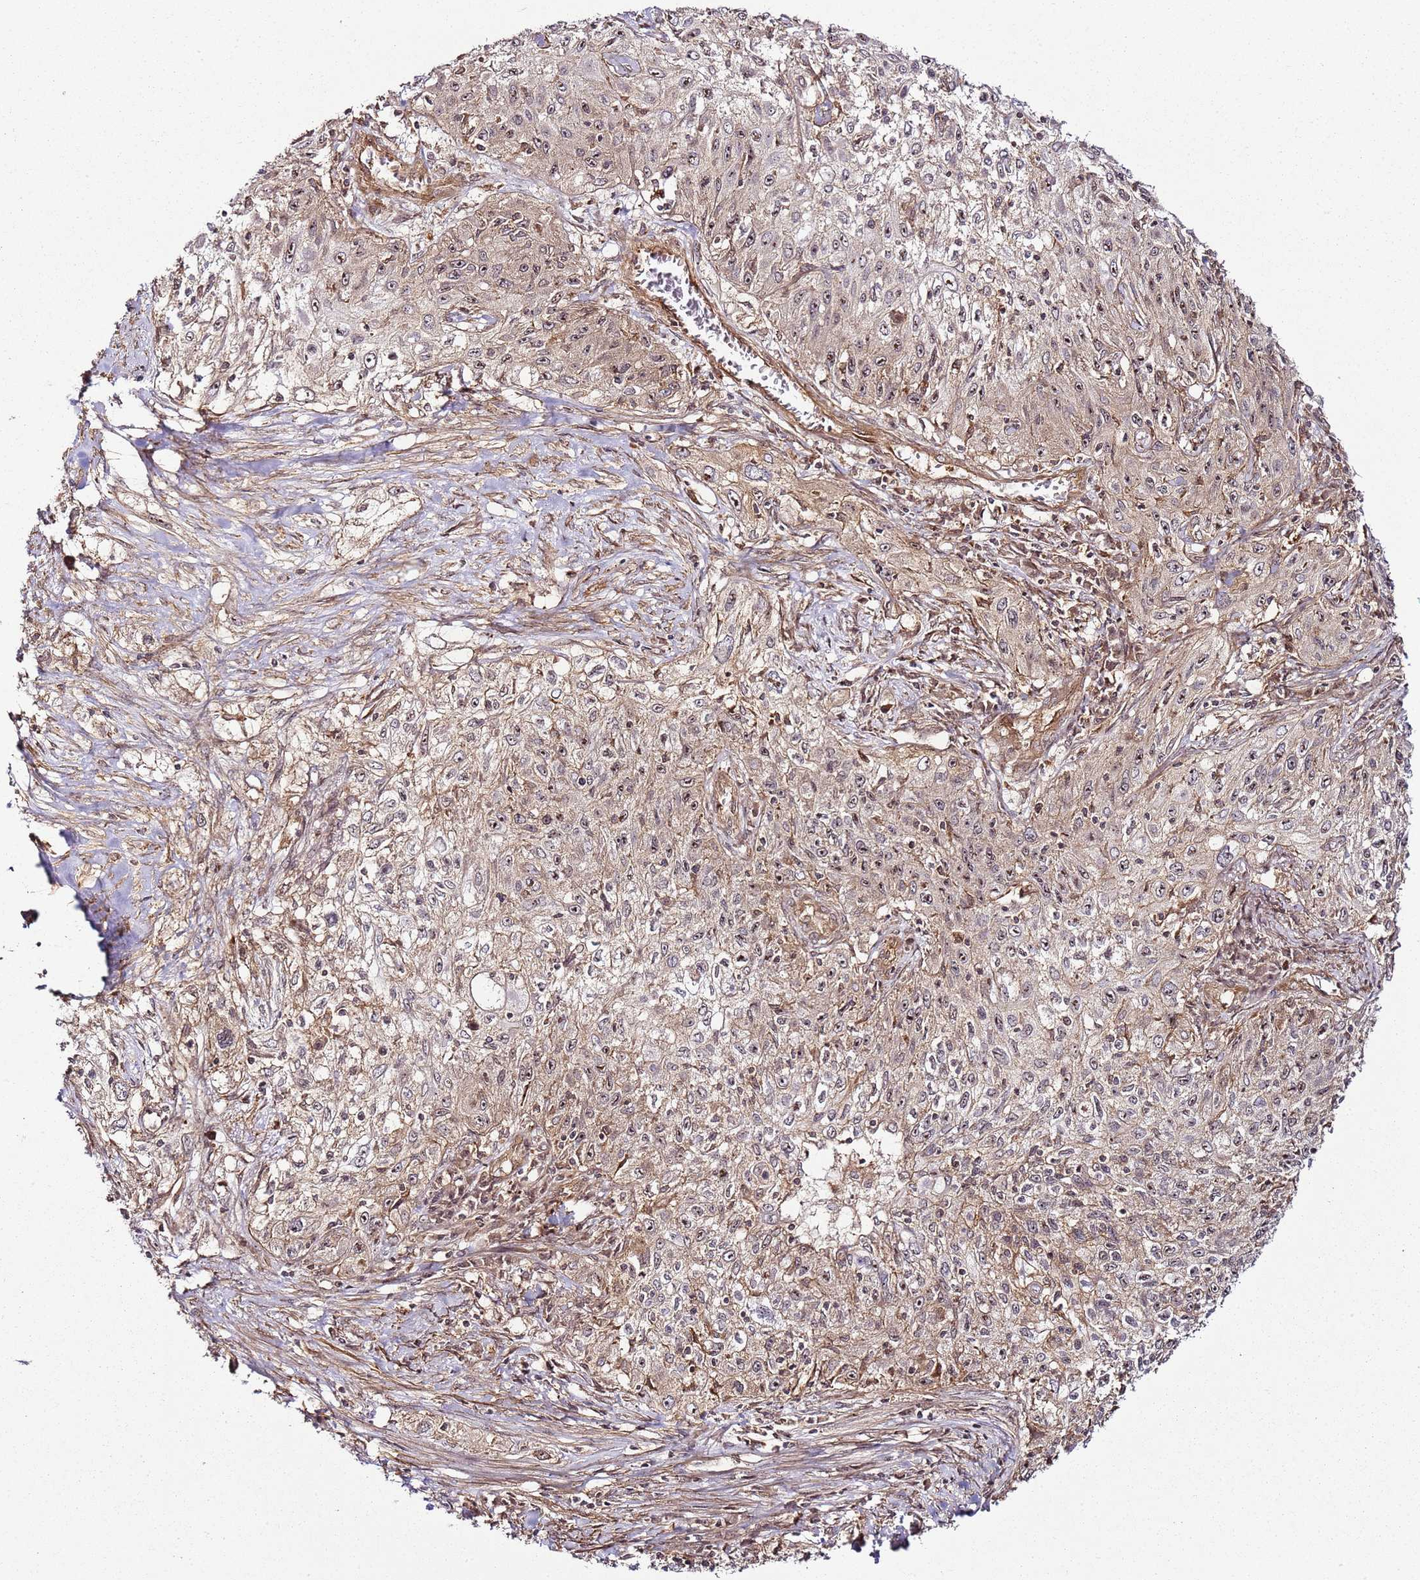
{"staining": {"intensity": "weak", "quantity": ">75%", "location": "cytoplasmic/membranous,nuclear"}, "tissue": "lung cancer", "cell_type": "Tumor cells", "image_type": "cancer", "snomed": [{"axis": "morphology", "description": "Squamous cell carcinoma, NOS"}, {"axis": "topography", "description": "Lung"}], "caption": "A photomicrograph of human lung cancer stained for a protein demonstrates weak cytoplasmic/membranous and nuclear brown staining in tumor cells. (DAB IHC, brown staining for protein, blue staining for nuclei).", "gene": "CCNYL1", "patient": {"sex": "female", "age": 69}}